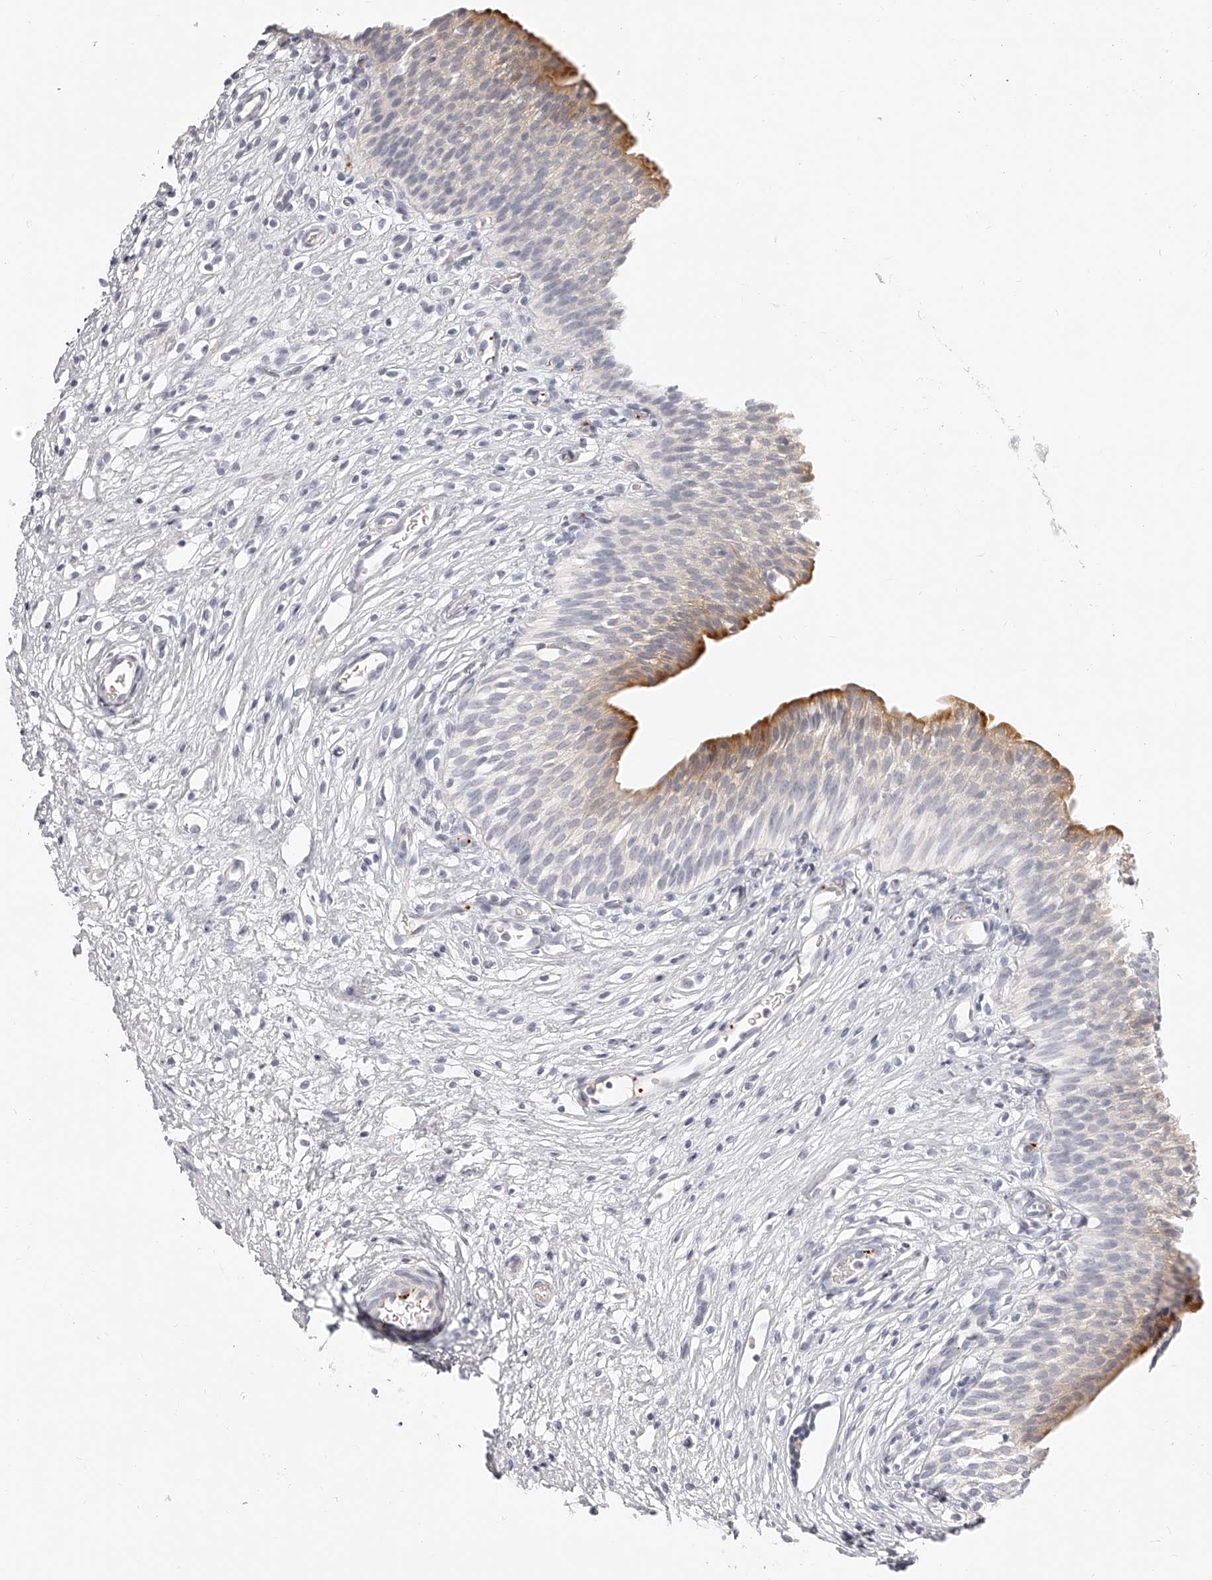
{"staining": {"intensity": "moderate", "quantity": "<25%", "location": "cytoplasmic/membranous"}, "tissue": "urinary bladder", "cell_type": "Urothelial cells", "image_type": "normal", "snomed": [{"axis": "morphology", "description": "Normal tissue, NOS"}, {"axis": "topography", "description": "Urinary bladder"}], "caption": "Immunohistochemistry (IHC) (DAB) staining of benign human urinary bladder reveals moderate cytoplasmic/membranous protein expression in about <25% of urothelial cells. The protein is shown in brown color, while the nuclei are stained blue.", "gene": "ITGB3", "patient": {"sex": "male", "age": 1}}